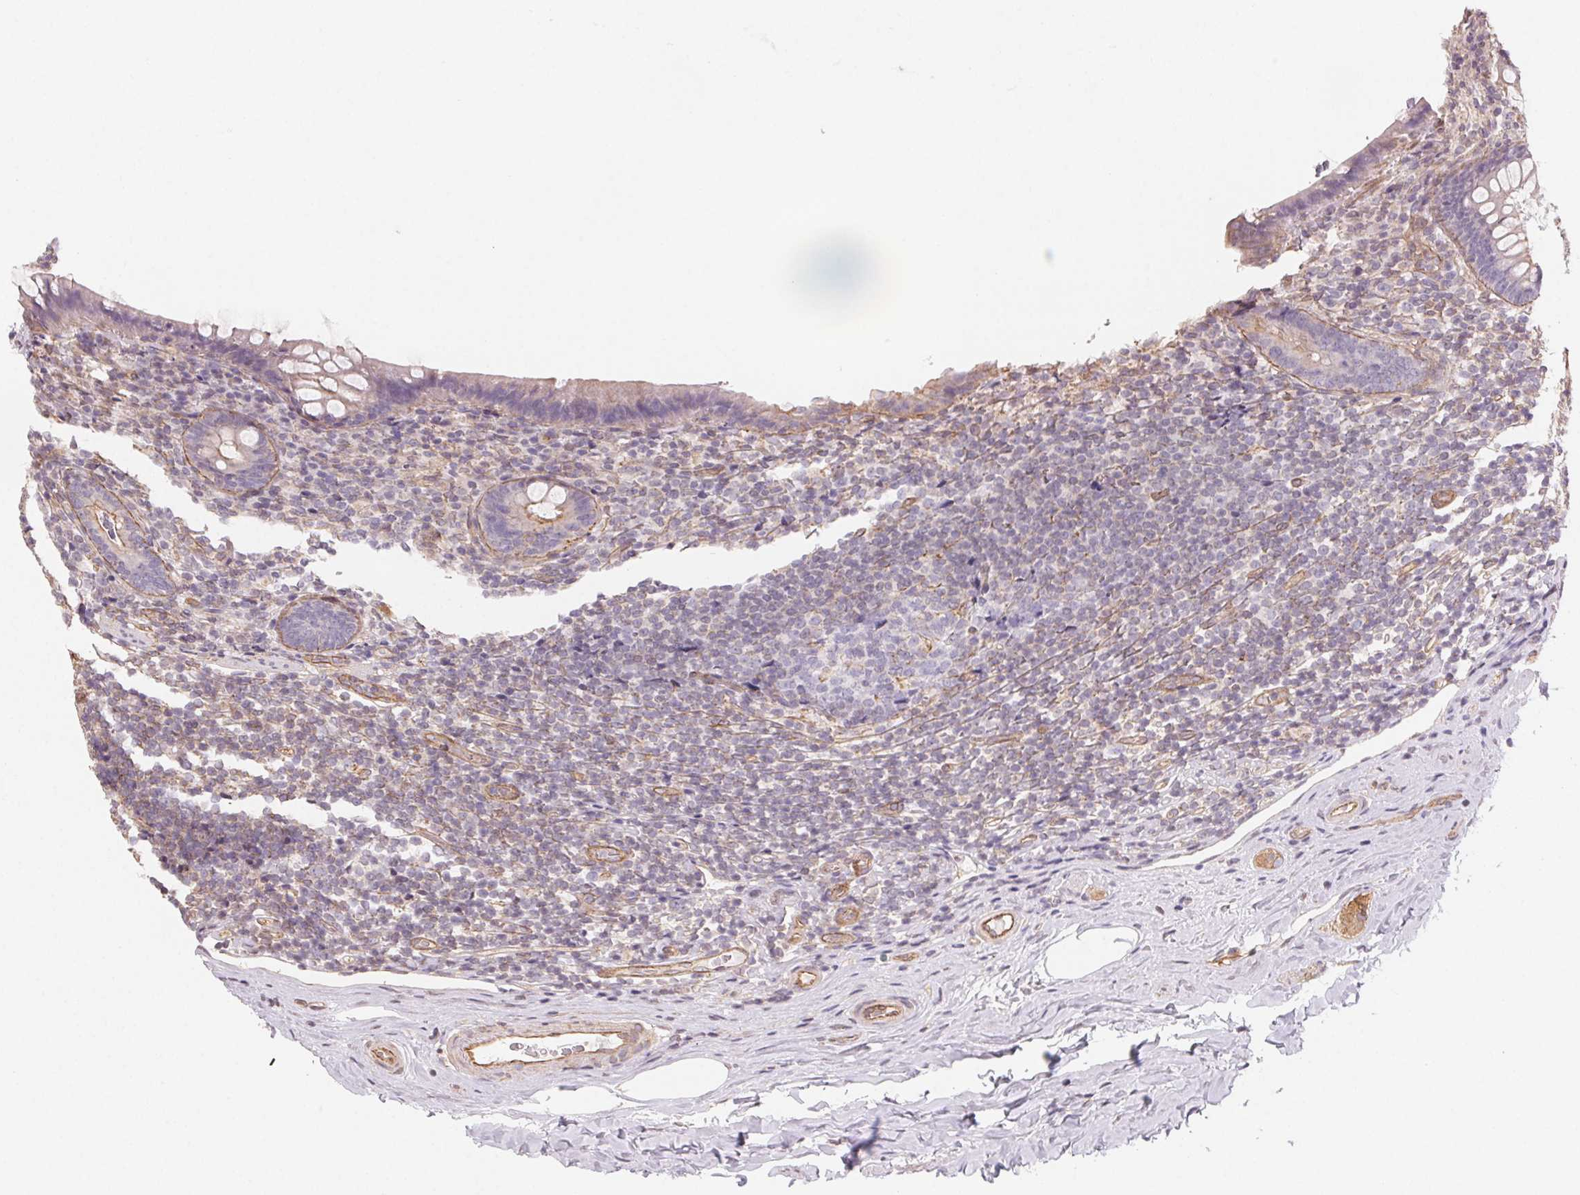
{"staining": {"intensity": "negative", "quantity": "none", "location": "none"}, "tissue": "appendix", "cell_type": "Glandular cells", "image_type": "normal", "snomed": [{"axis": "morphology", "description": "Normal tissue, NOS"}, {"axis": "topography", "description": "Appendix"}], "caption": "This is a image of immunohistochemistry staining of benign appendix, which shows no positivity in glandular cells. (IHC, brightfield microscopy, high magnification).", "gene": "PLA2G4F", "patient": {"sex": "male", "age": 47}}